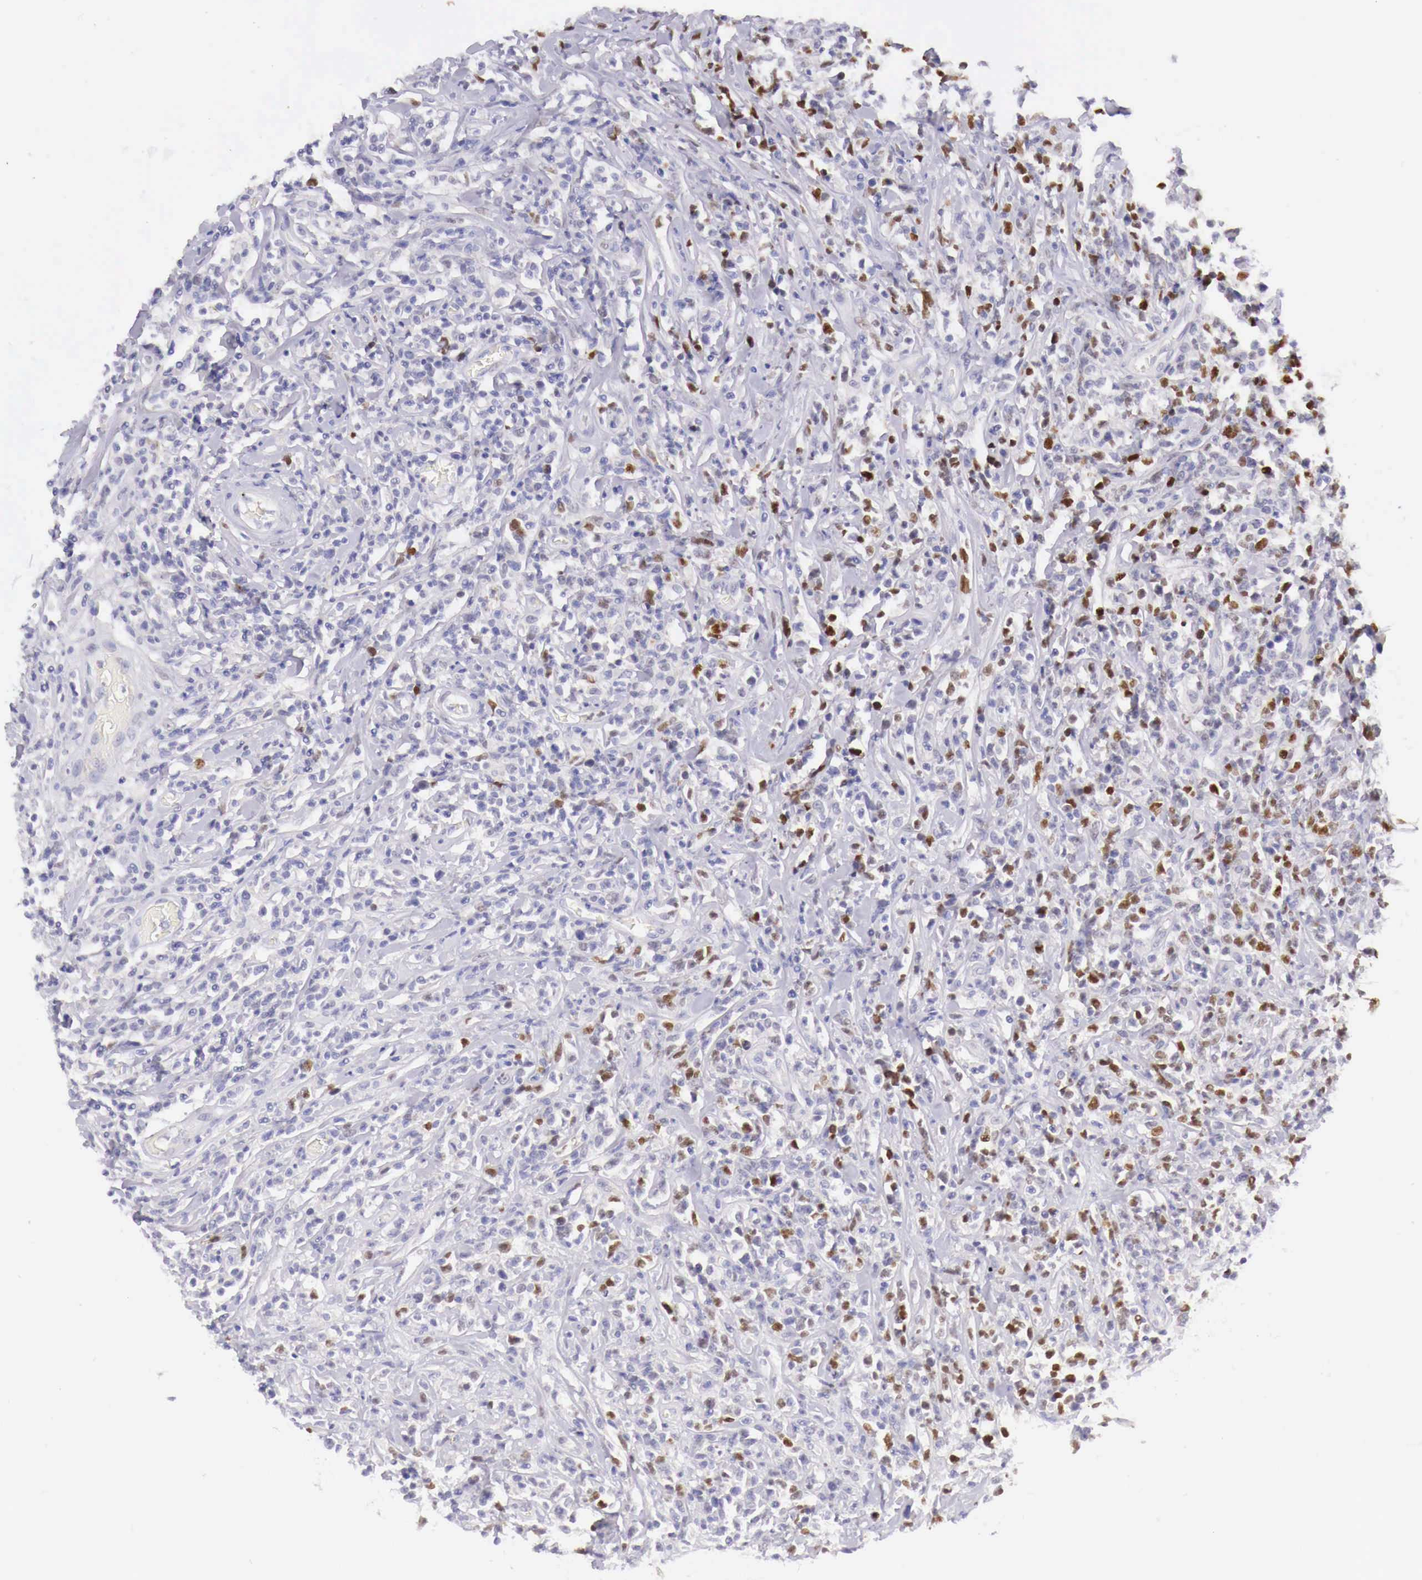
{"staining": {"intensity": "strong", "quantity": "25%-75%", "location": "nuclear"}, "tissue": "lymphoma", "cell_type": "Tumor cells", "image_type": "cancer", "snomed": [{"axis": "morphology", "description": "Malignant lymphoma, non-Hodgkin's type, High grade"}, {"axis": "topography", "description": "Colon"}], "caption": "DAB immunohistochemical staining of human malignant lymphoma, non-Hodgkin's type (high-grade) reveals strong nuclear protein positivity in approximately 25%-75% of tumor cells.", "gene": "BCL6", "patient": {"sex": "male", "age": 82}}